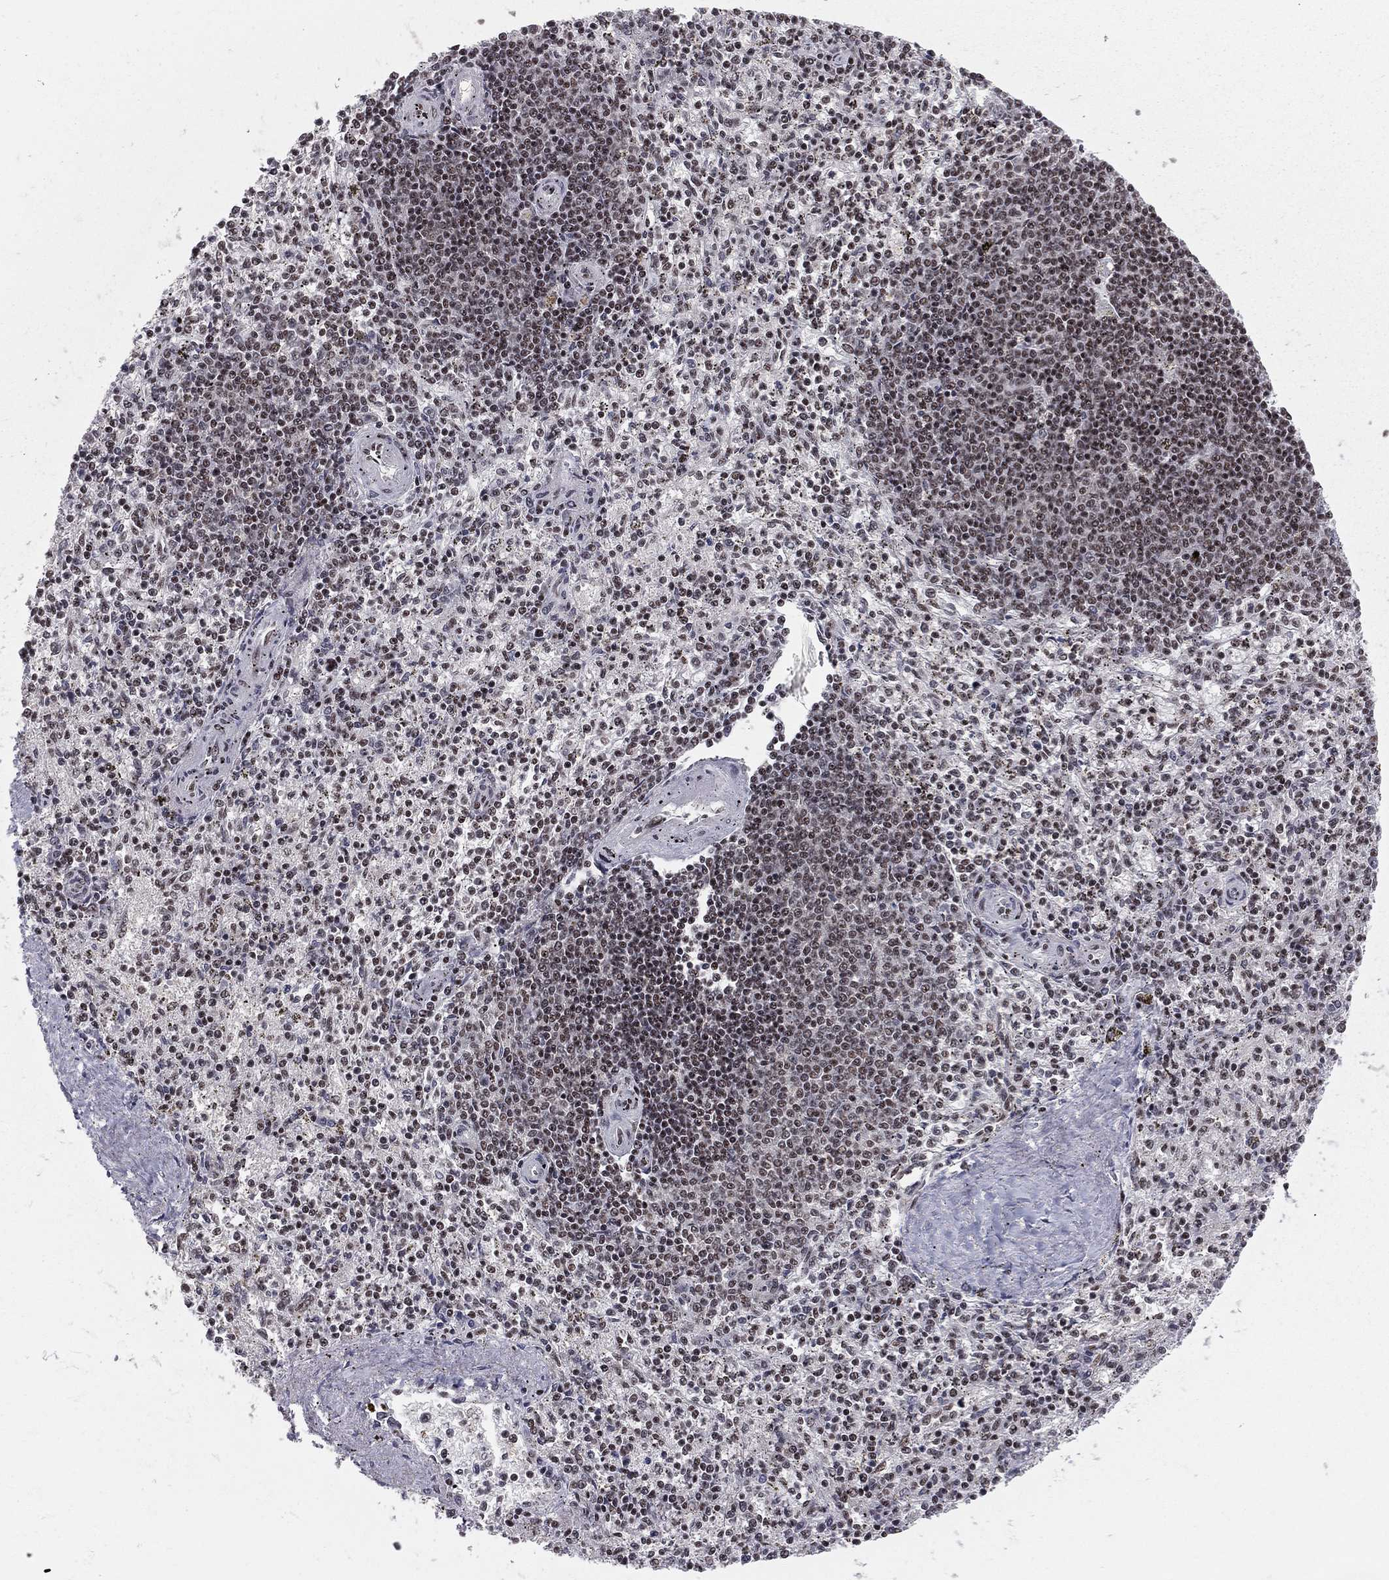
{"staining": {"intensity": "moderate", "quantity": "25%-75%", "location": "nuclear"}, "tissue": "spleen", "cell_type": "Cells in red pulp", "image_type": "normal", "snomed": [{"axis": "morphology", "description": "Normal tissue, NOS"}, {"axis": "topography", "description": "Spleen"}], "caption": "Spleen stained with DAB immunohistochemistry displays medium levels of moderate nuclear positivity in about 25%-75% of cells in red pulp.", "gene": "NFYB", "patient": {"sex": "female", "age": 37}}